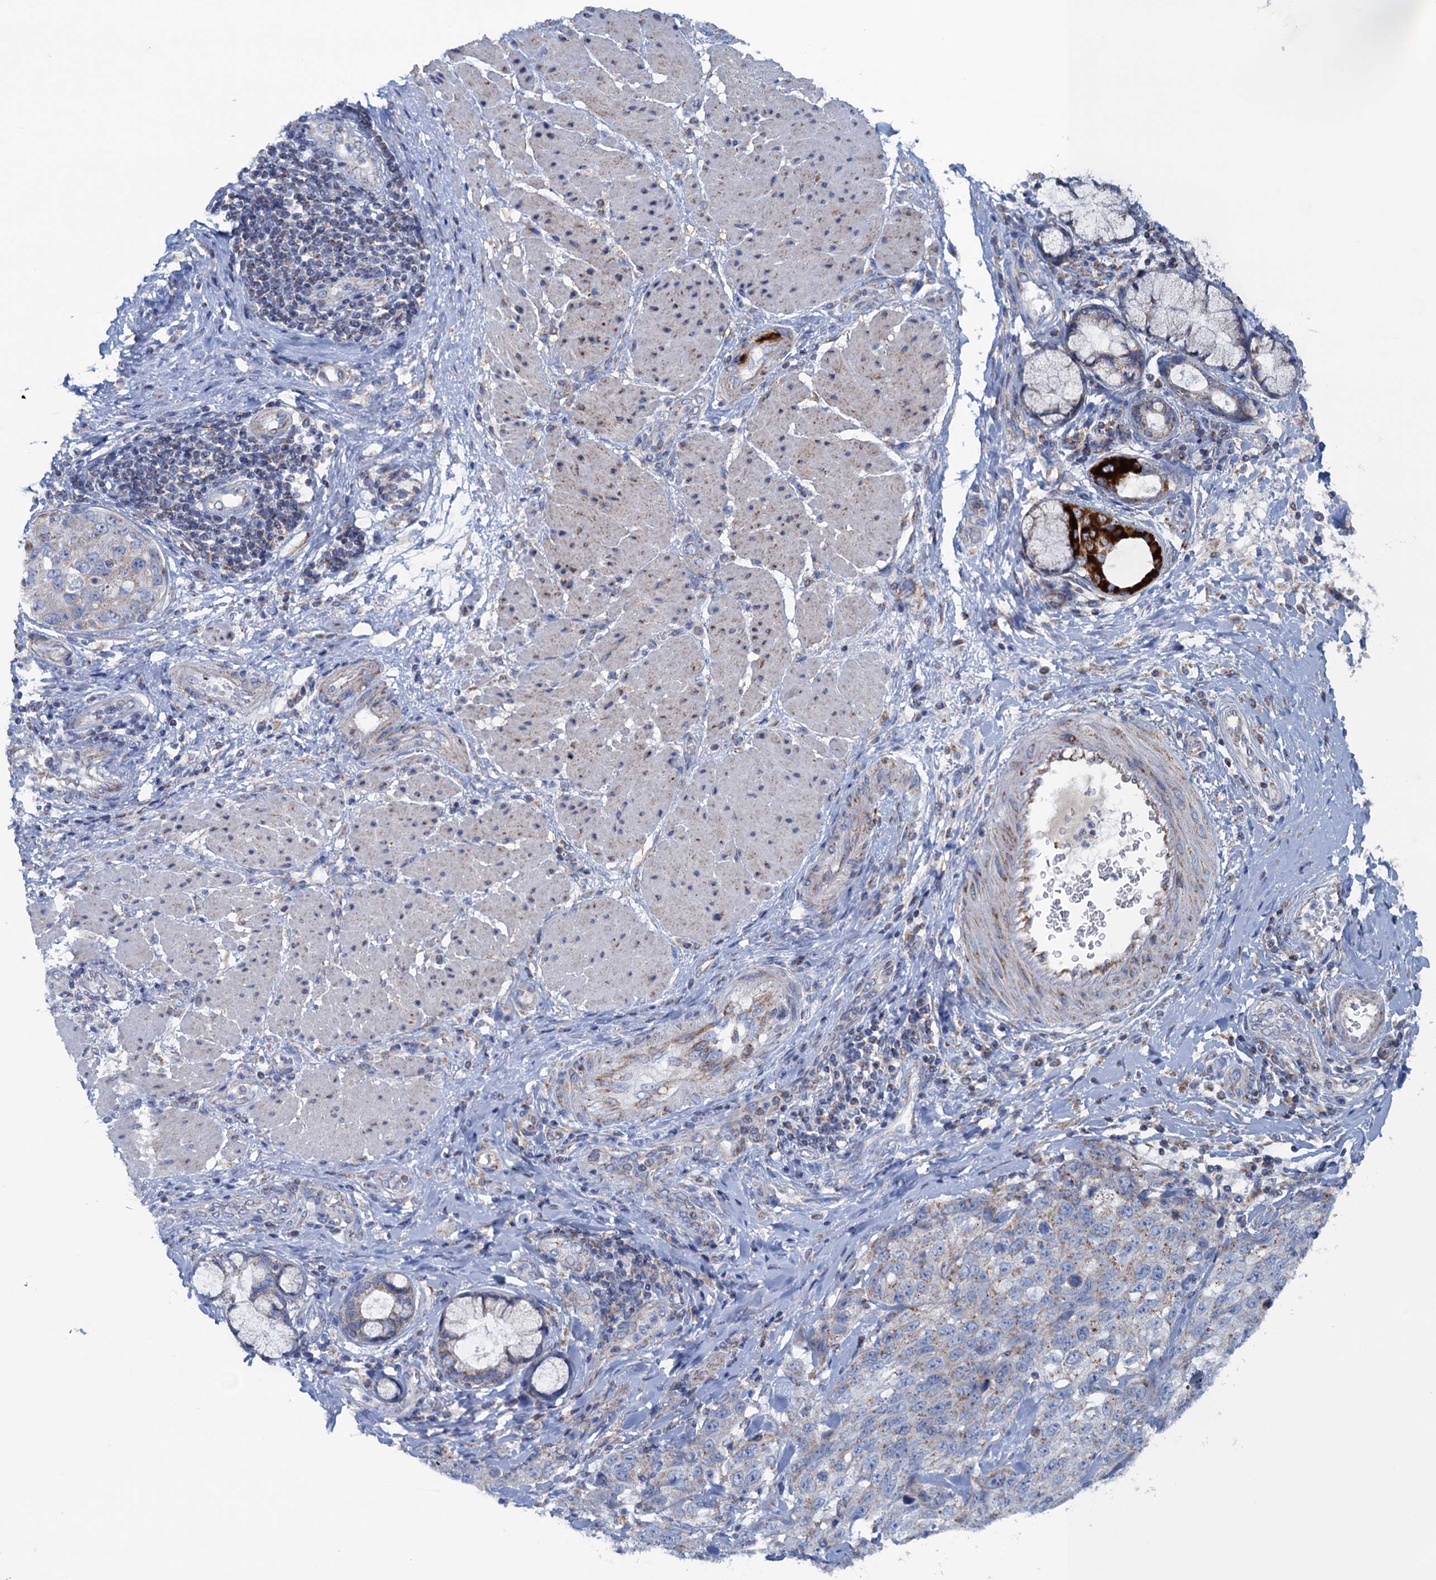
{"staining": {"intensity": "weak", "quantity": "<25%", "location": "cytoplasmic/membranous"}, "tissue": "stomach cancer", "cell_type": "Tumor cells", "image_type": "cancer", "snomed": [{"axis": "morphology", "description": "Adenocarcinoma, NOS"}, {"axis": "topography", "description": "Stomach"}], "caption": "Stomach adenocarcinoma was stained to show a protein in brown. There is no significant staining in tumor cells.", "gene": "GTPBP3", "patient": {"sex": "male", "age": 48}}